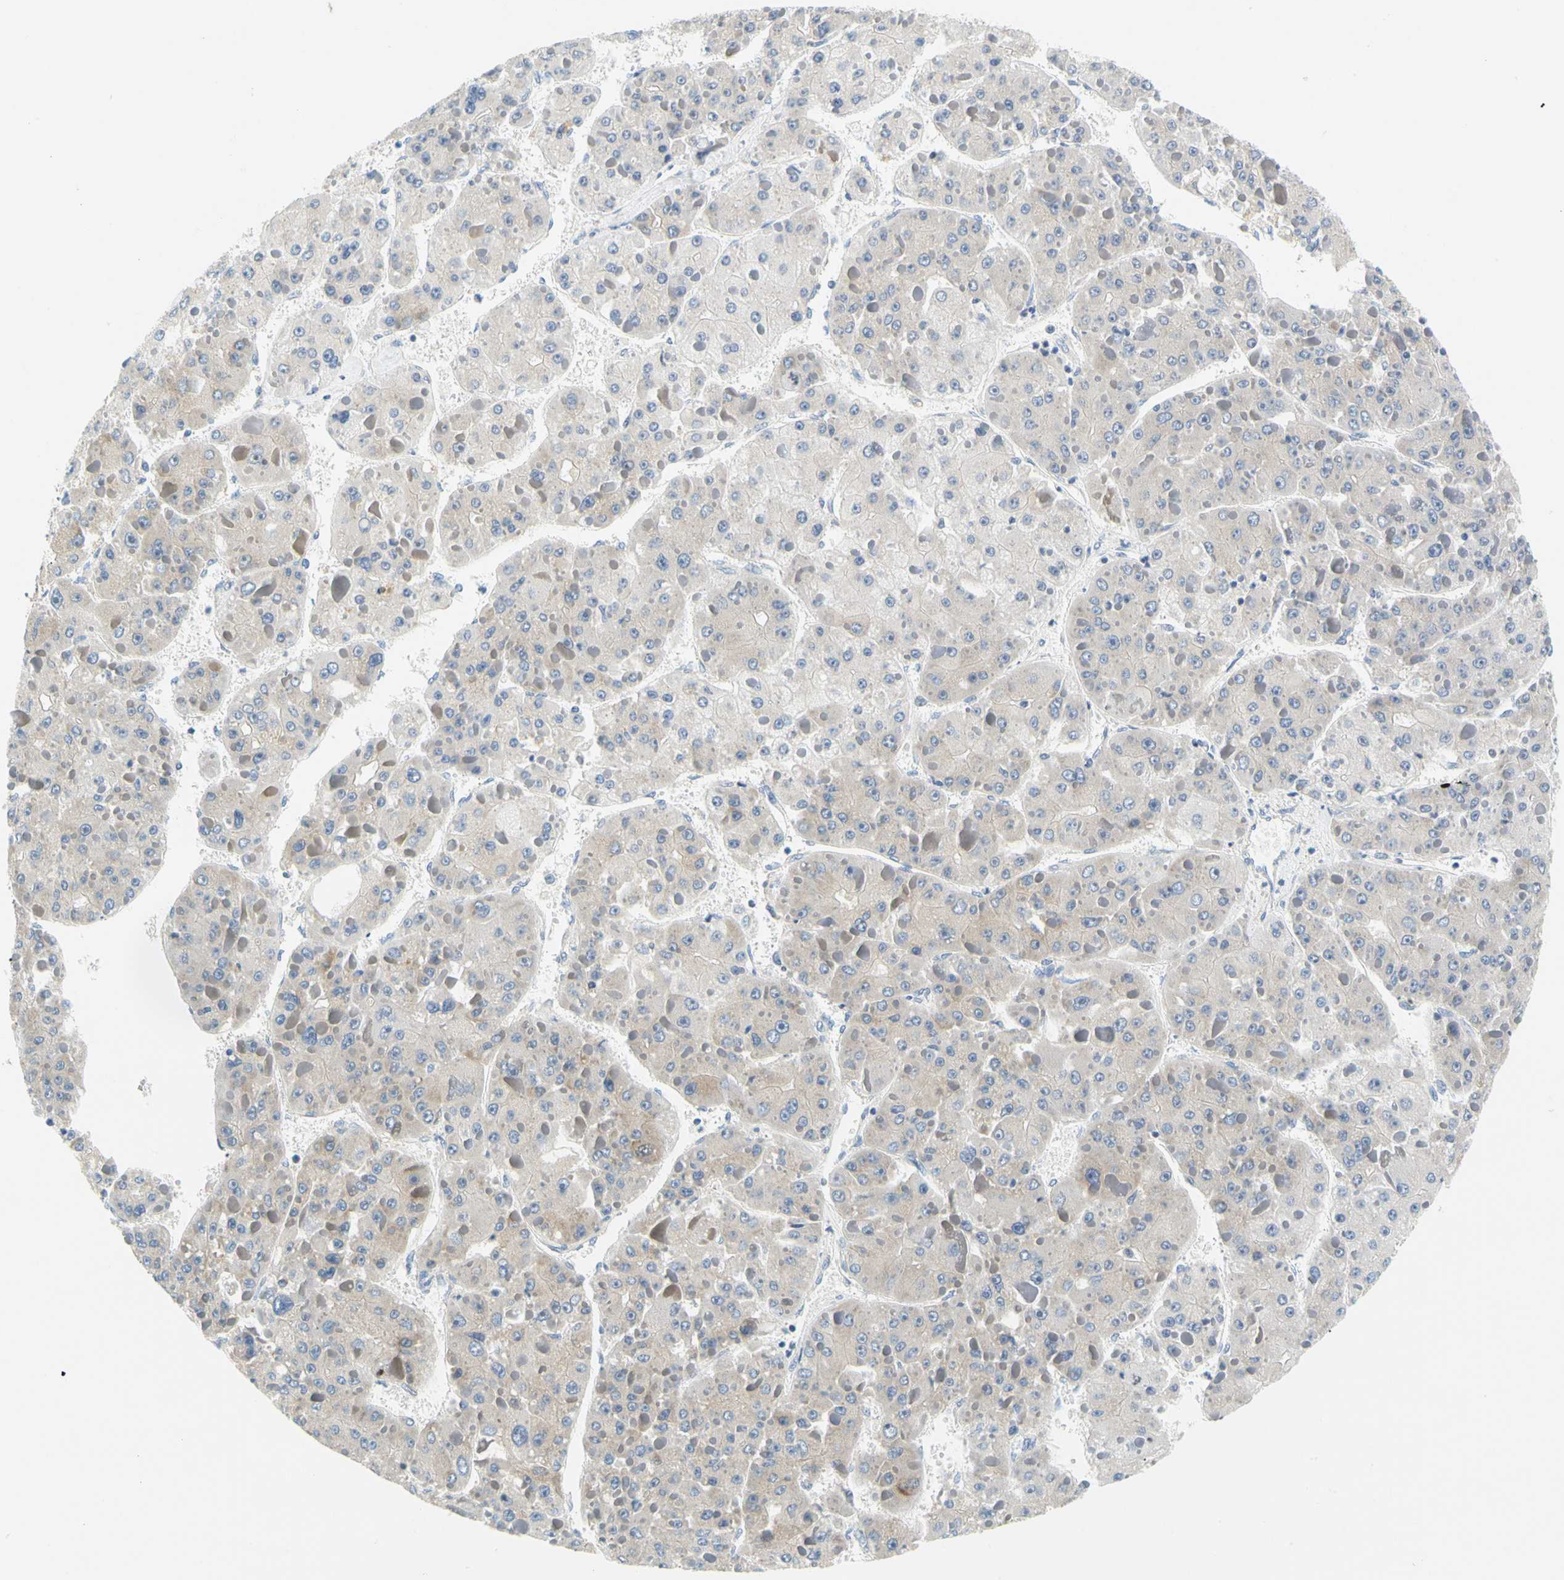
{"staining": {"intensity": "weak", "quantity": "25%-75%", "location": "cytoplasmic/membranous"}, "tissue": "liver cancer", "cell_type": "Tumor cells", "image_type": "cancer", "snomed": [{"axis": "morphology", "description": "Carcinoma, Hepatocellular, NOS"}, {"axis": "topography", "description": "Liver"}], "caption": "Immunohistochemistry (IHC) histopathology image of liver hepatocellular carcinoma stained for a protein (brown), which shows low levels of weak cytoplasmic/membranous staining in about 25%-75% of tumor cells.", "gene": "LRRC47", "patient": {"sex": "female", "age": 73}}